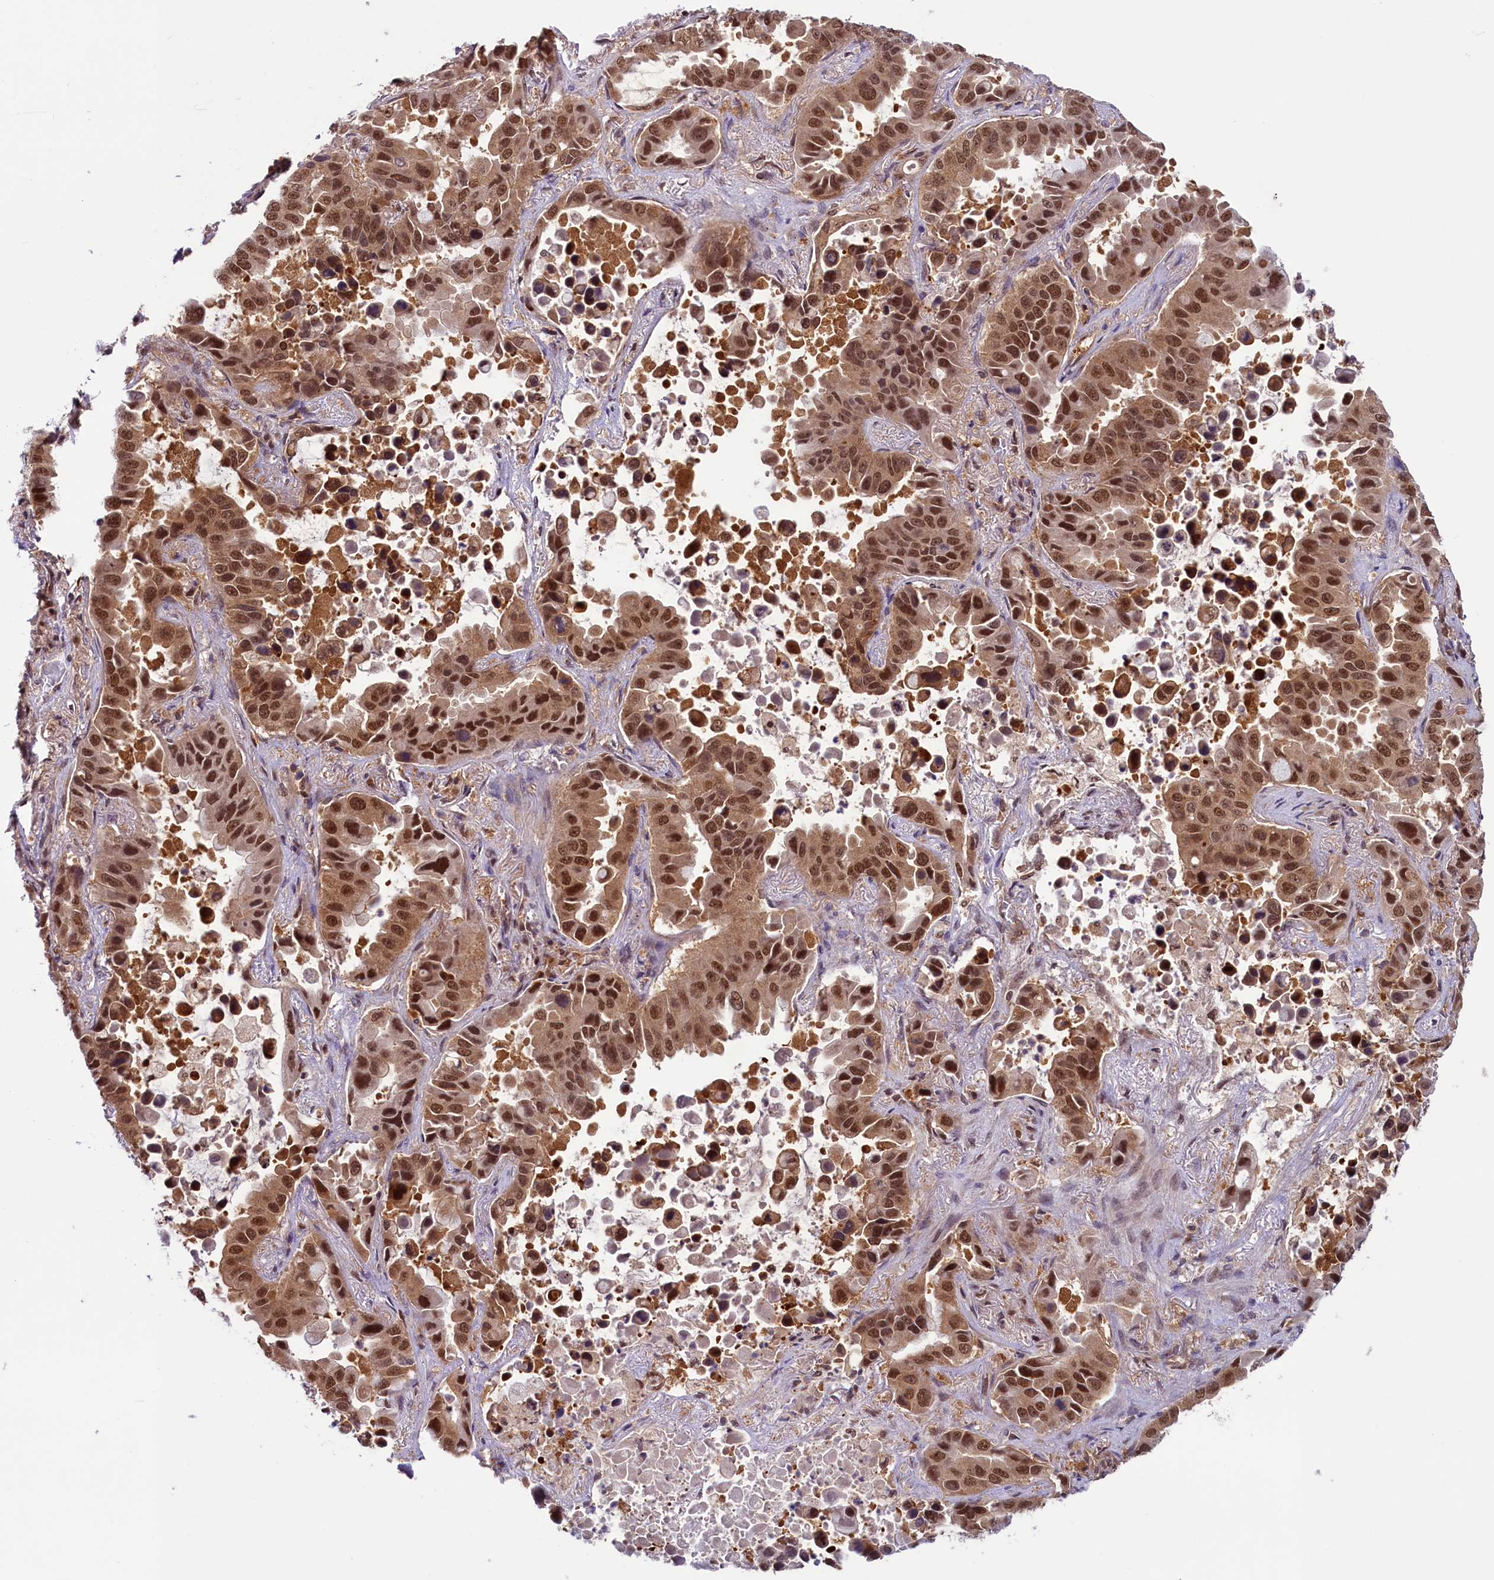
{"staining": {"intensity": "moderate", "quantity": ">75%", "location": "cytoplasmic/membranous,nuclear"}, "tissue": "lung cancer", "cell_type": "Tumor cells", "image_type": "cancer", "snomed": [{"axis": "morphology", "description": "Adenocarcinoma, NOS"}, {"axis": "topography", "description": "Lung"}], "caption": "Human lung cancer (adenocarcinoma) stained with a brown dye demonstrates moderate cytoplasmic/membranous and nuclear positive staining in about >75% of tumor cells.", "gene": "SLC7A6OS", "patient": {"sex": "male", "age": 64}}